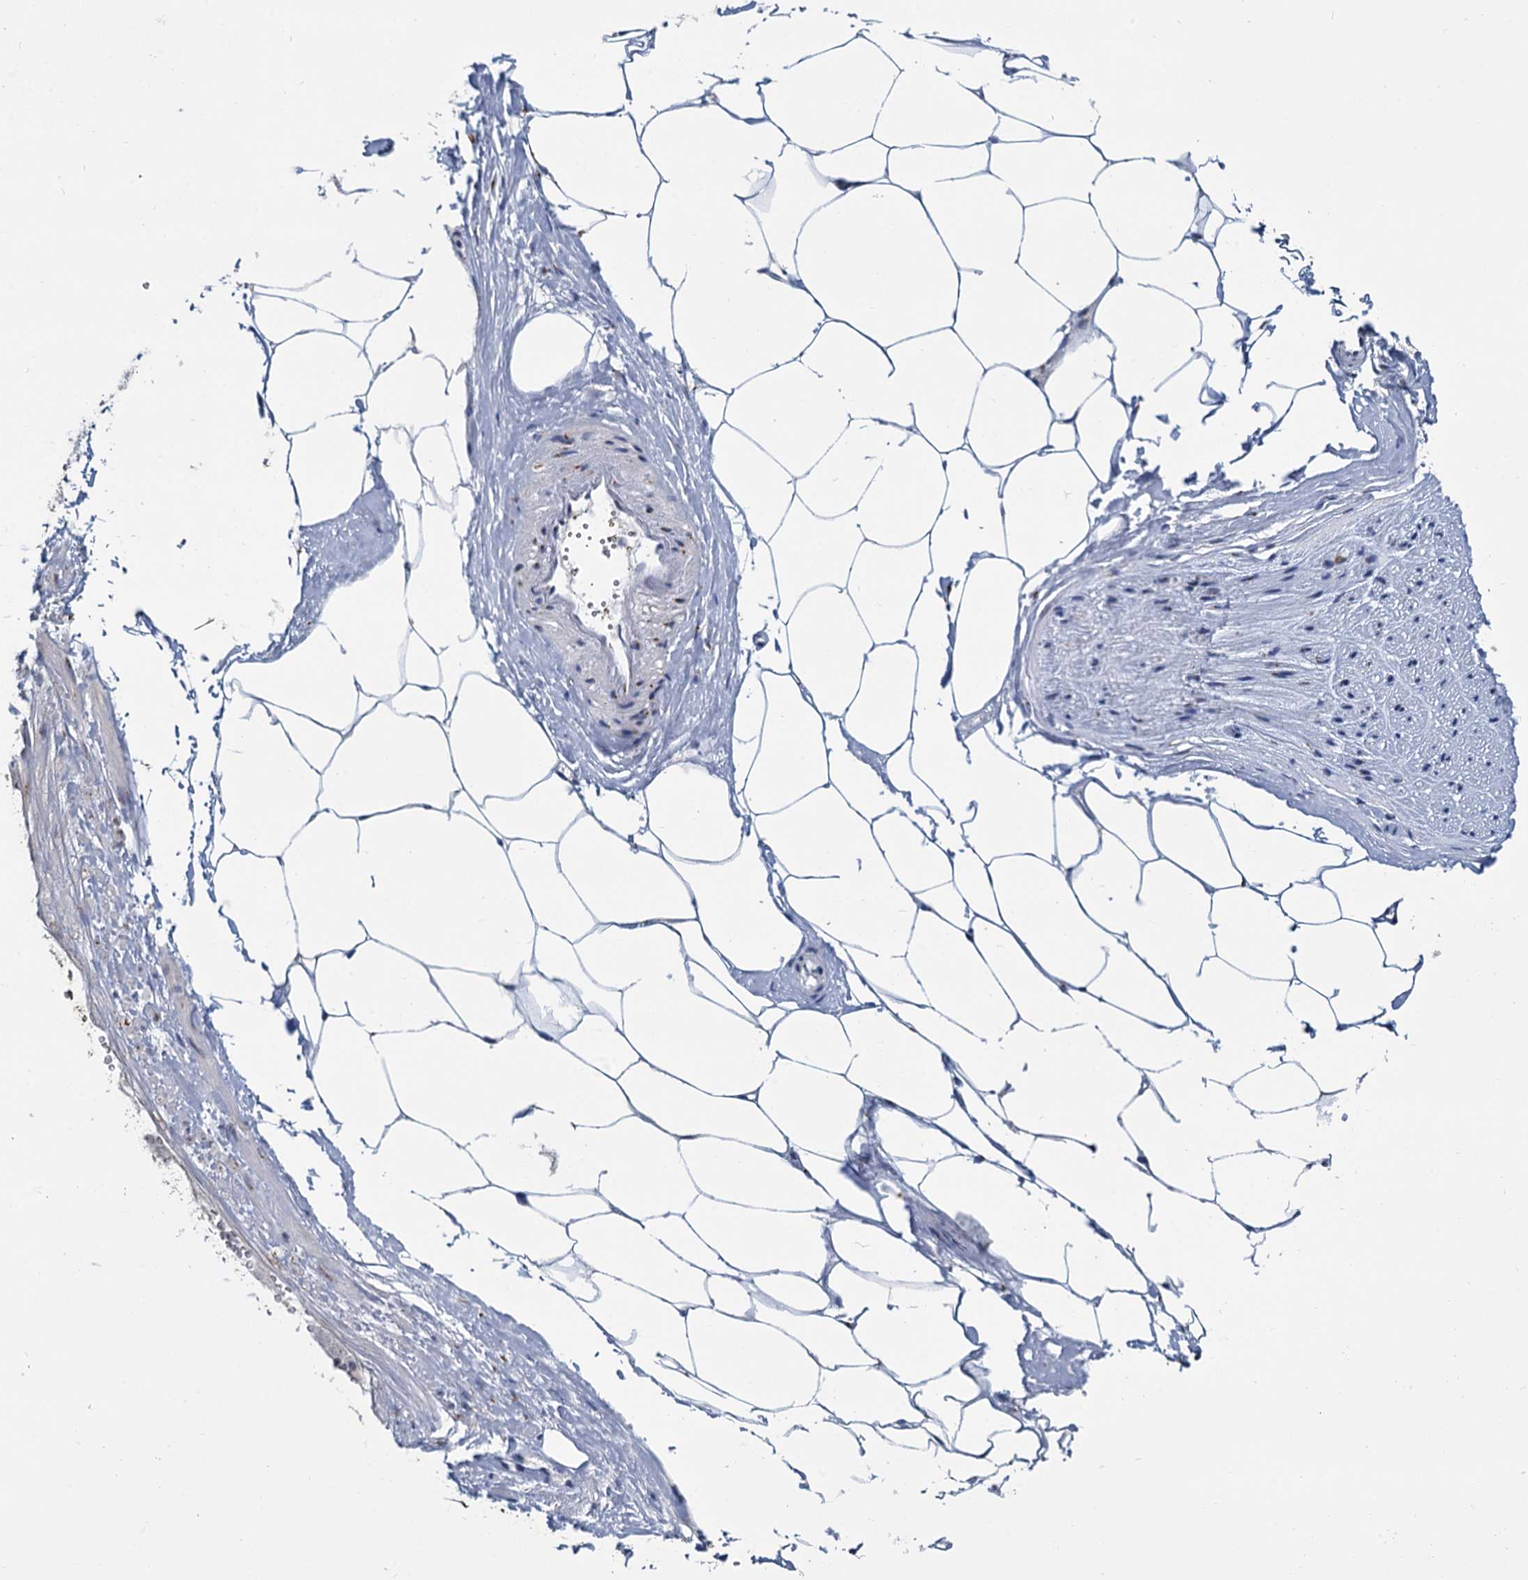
{"staining": {"intensity": "moderate", "quantity": ">75%", "location": "nuclear"}, "tissue": "adipose tissue", "cell_type": "Adipocytes", "image_type": "normal", "snomed": [{"axis": "morphology", "description": "Normal tissue, NOS"}, {"axis": "morphology", "description": "Adenocarcinoma, Low grade"}, {"axis": "topography", "description": "Prostate"}, {"axis": "topography", "description": "Peripheral nerve tissue"}], "caption": "Adipose tissue stained for a protein shows moderate nuclear positivity in adipocytes. (brown staining indicates protein expression, while blue staining denotes nuclei).", "gene": "RPRD1A", "patient": {"sex": "male", "age": 63}}